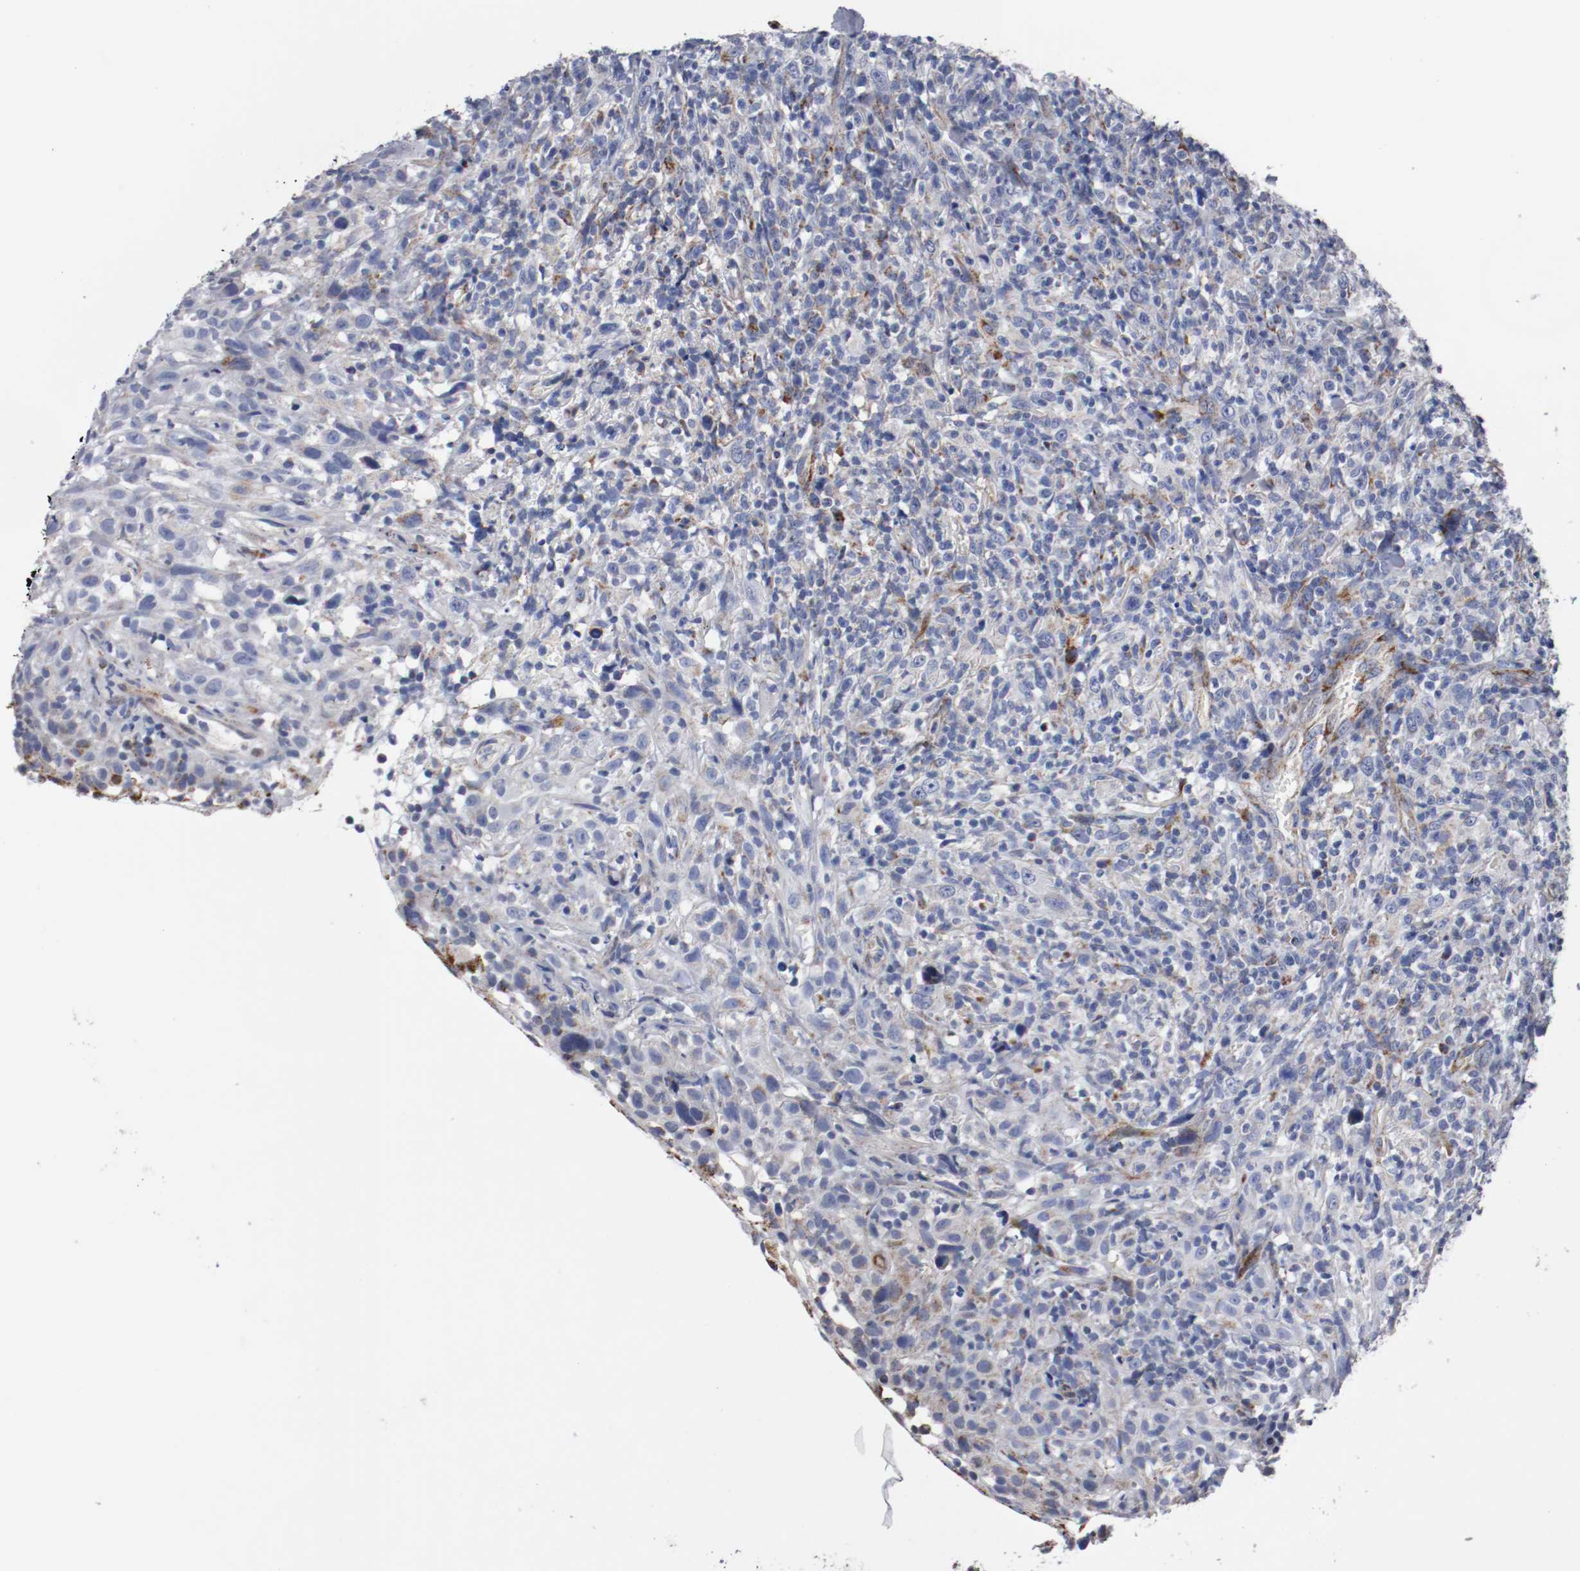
{"staining": {"intensity": "weak", "quantity": "<25%", "location": "cytoplasmic/membranous"}, "tissue": "thyroid cancer", "cell_type": "Tumor cells", "image_type": "cancer", "snomed": [{"axis": "morphology", "description": "Carcinoma, NOS"}, {"axis": "topography", "description": "Thyroid gland"}], "caption": "High magnification brightfield microscopy of carcinoma (thyroid) stained with DAB (3,3'-diaminobenzidine) (brown) and counterstained with hematoxylin (blue): tumor cells show no significant expression. Nuclei are stained in blue.", "gene": "TUBD1", "patient": {"sex": "female", "age": 77}}